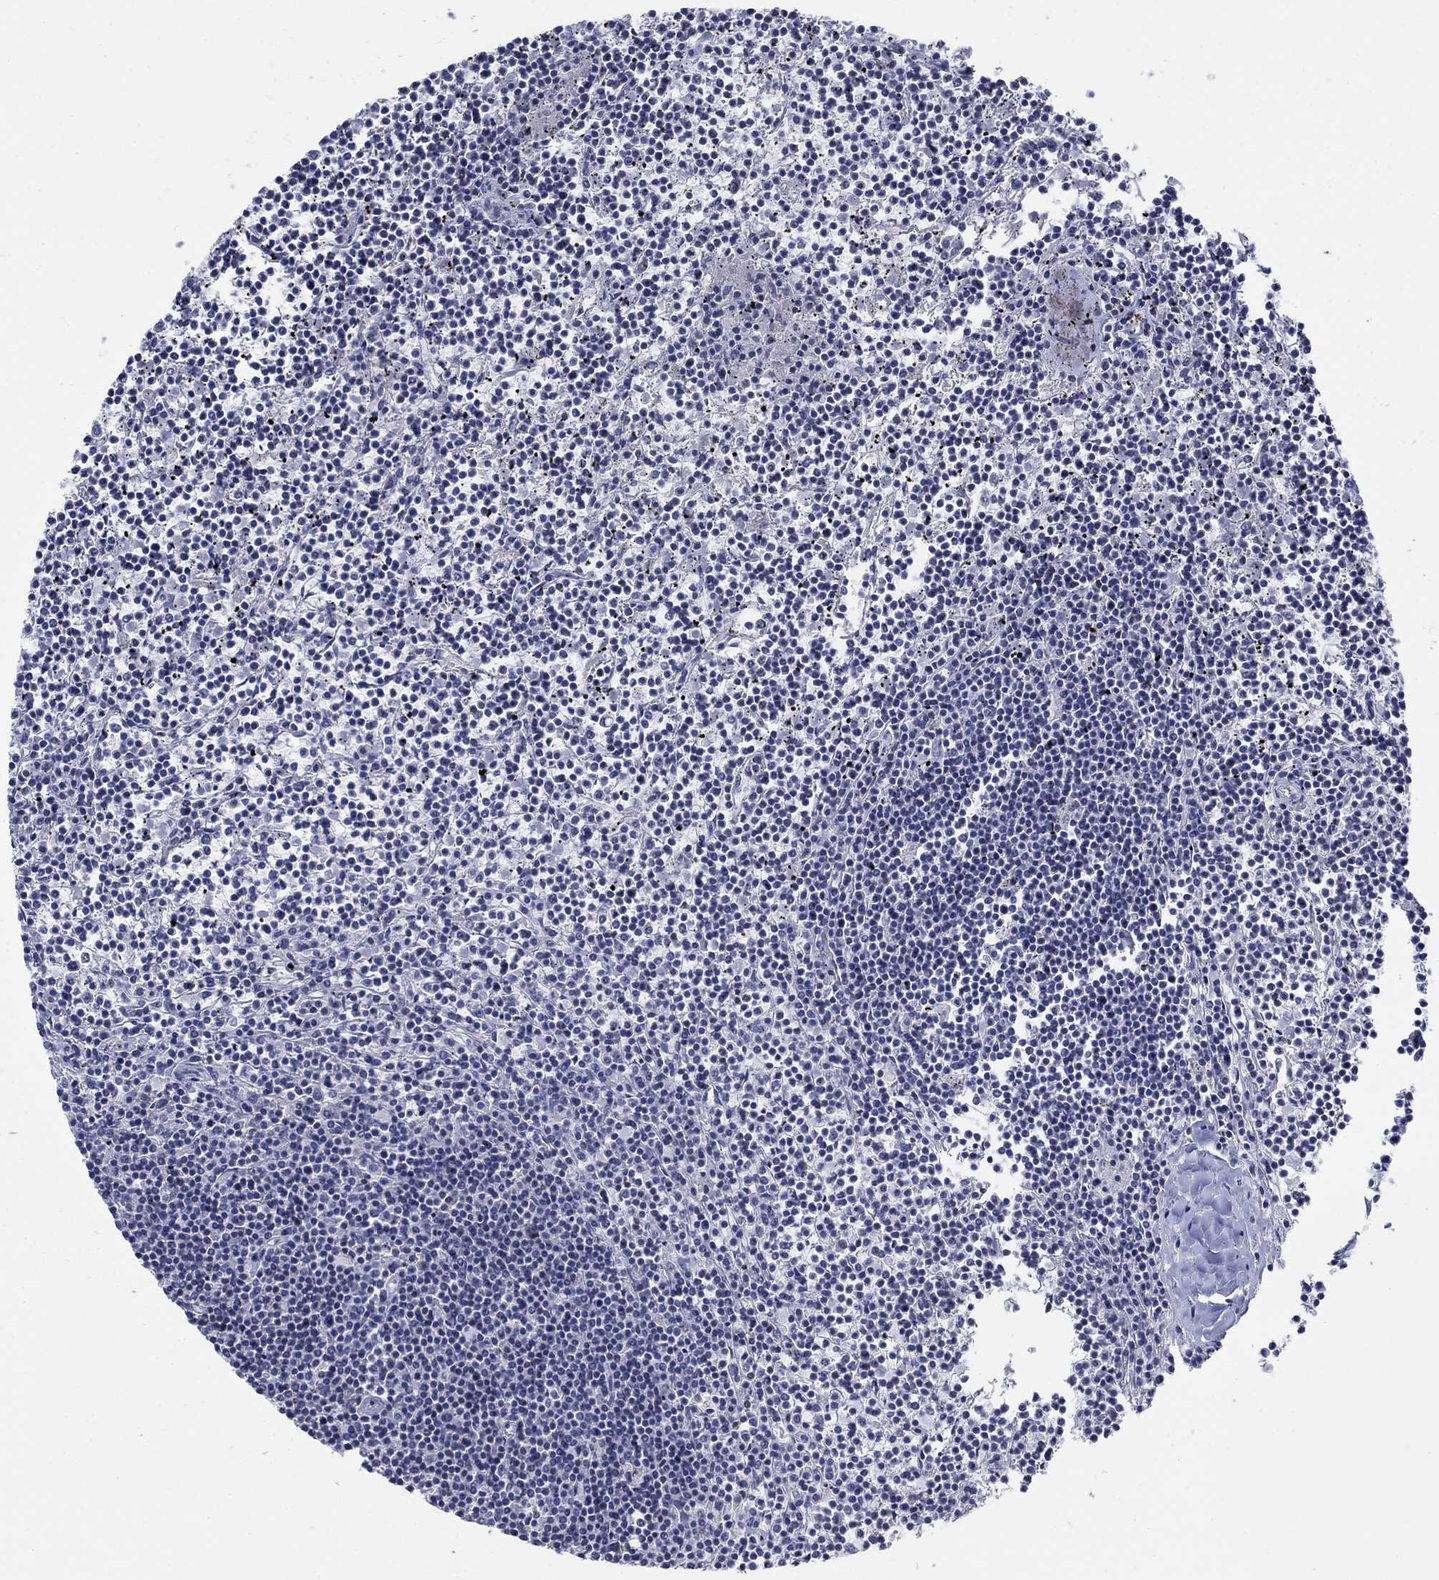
{"staining": {"intensity": "negative", "quantity": "none", "location": "none"}, "tissue": "lymphoma", "cell_type": "Tumor cells", "image_type": "cancer", "snomed": [{"axis": "morphology", "description": "Malignant lymphoma, non-Hodgkin's type, Low grade"}, {"axis": "topography", "description": "Spleen"}], "caption": "IHC histopathology image of malignant lymphoma, non-Hodgkin's type (low-grade) stained for a protein (brown), which exhibits no positivity in tumor cells.", "gene": "MYO3A", "patient": {"sex": "female", "age": 19}}